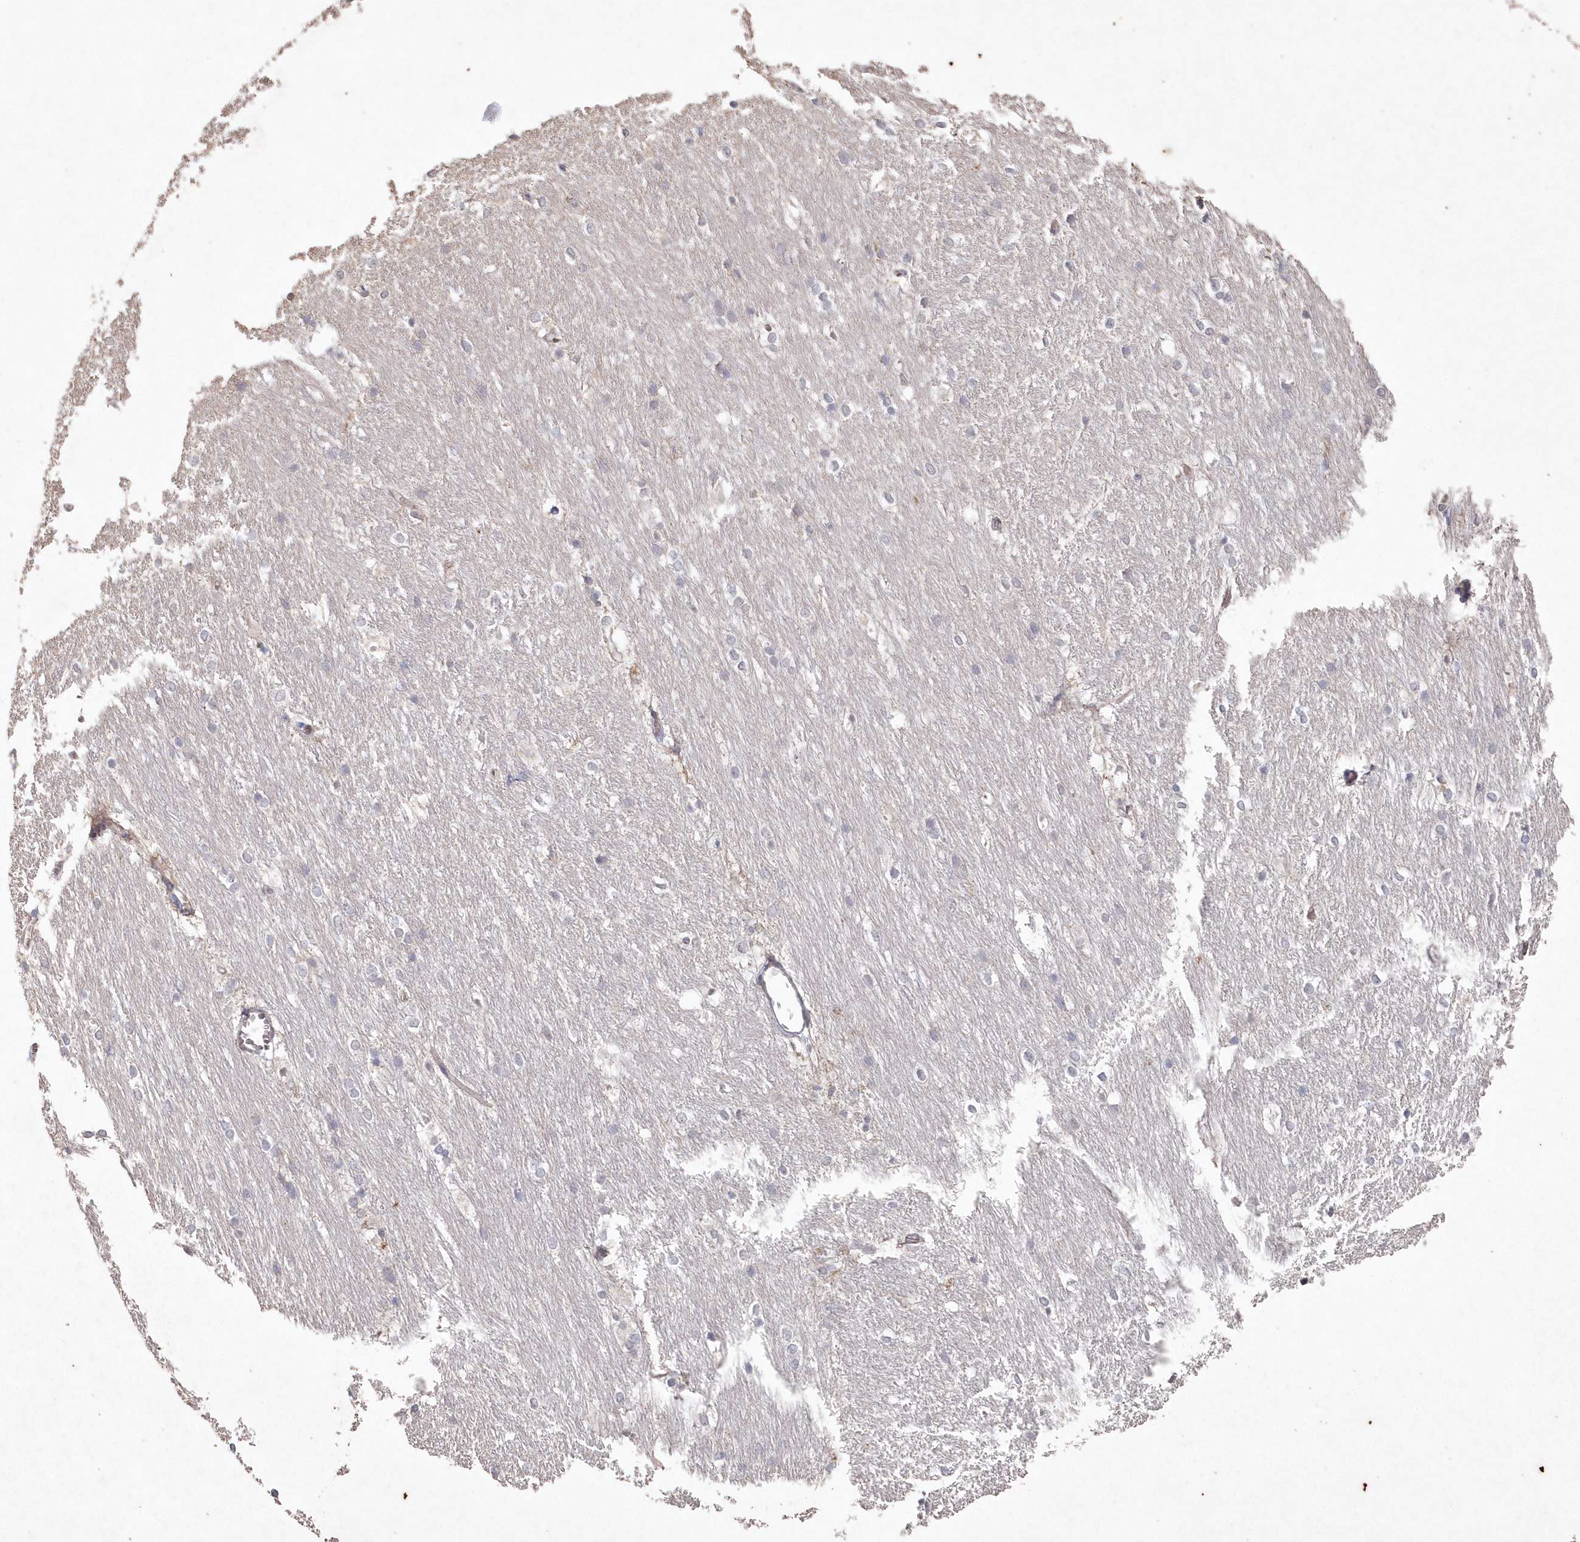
{"staining": {"intensity": "negative", "quantity": "none", "location": "none"}, "tissue": "caudate", "cell_type": "Glial cells", "image_type": "normal", "snomed": [{"axis": "morphology", "description": "Normal tissue, NOS"}, {"axis": "topography", "description": "Lateral ventricle wall"}], "caption": "IHC of unremarkable caudate reveals no staining in glial cells.", "gene": "VSIG2", "patient": {"sex": "female", "age": 19}}